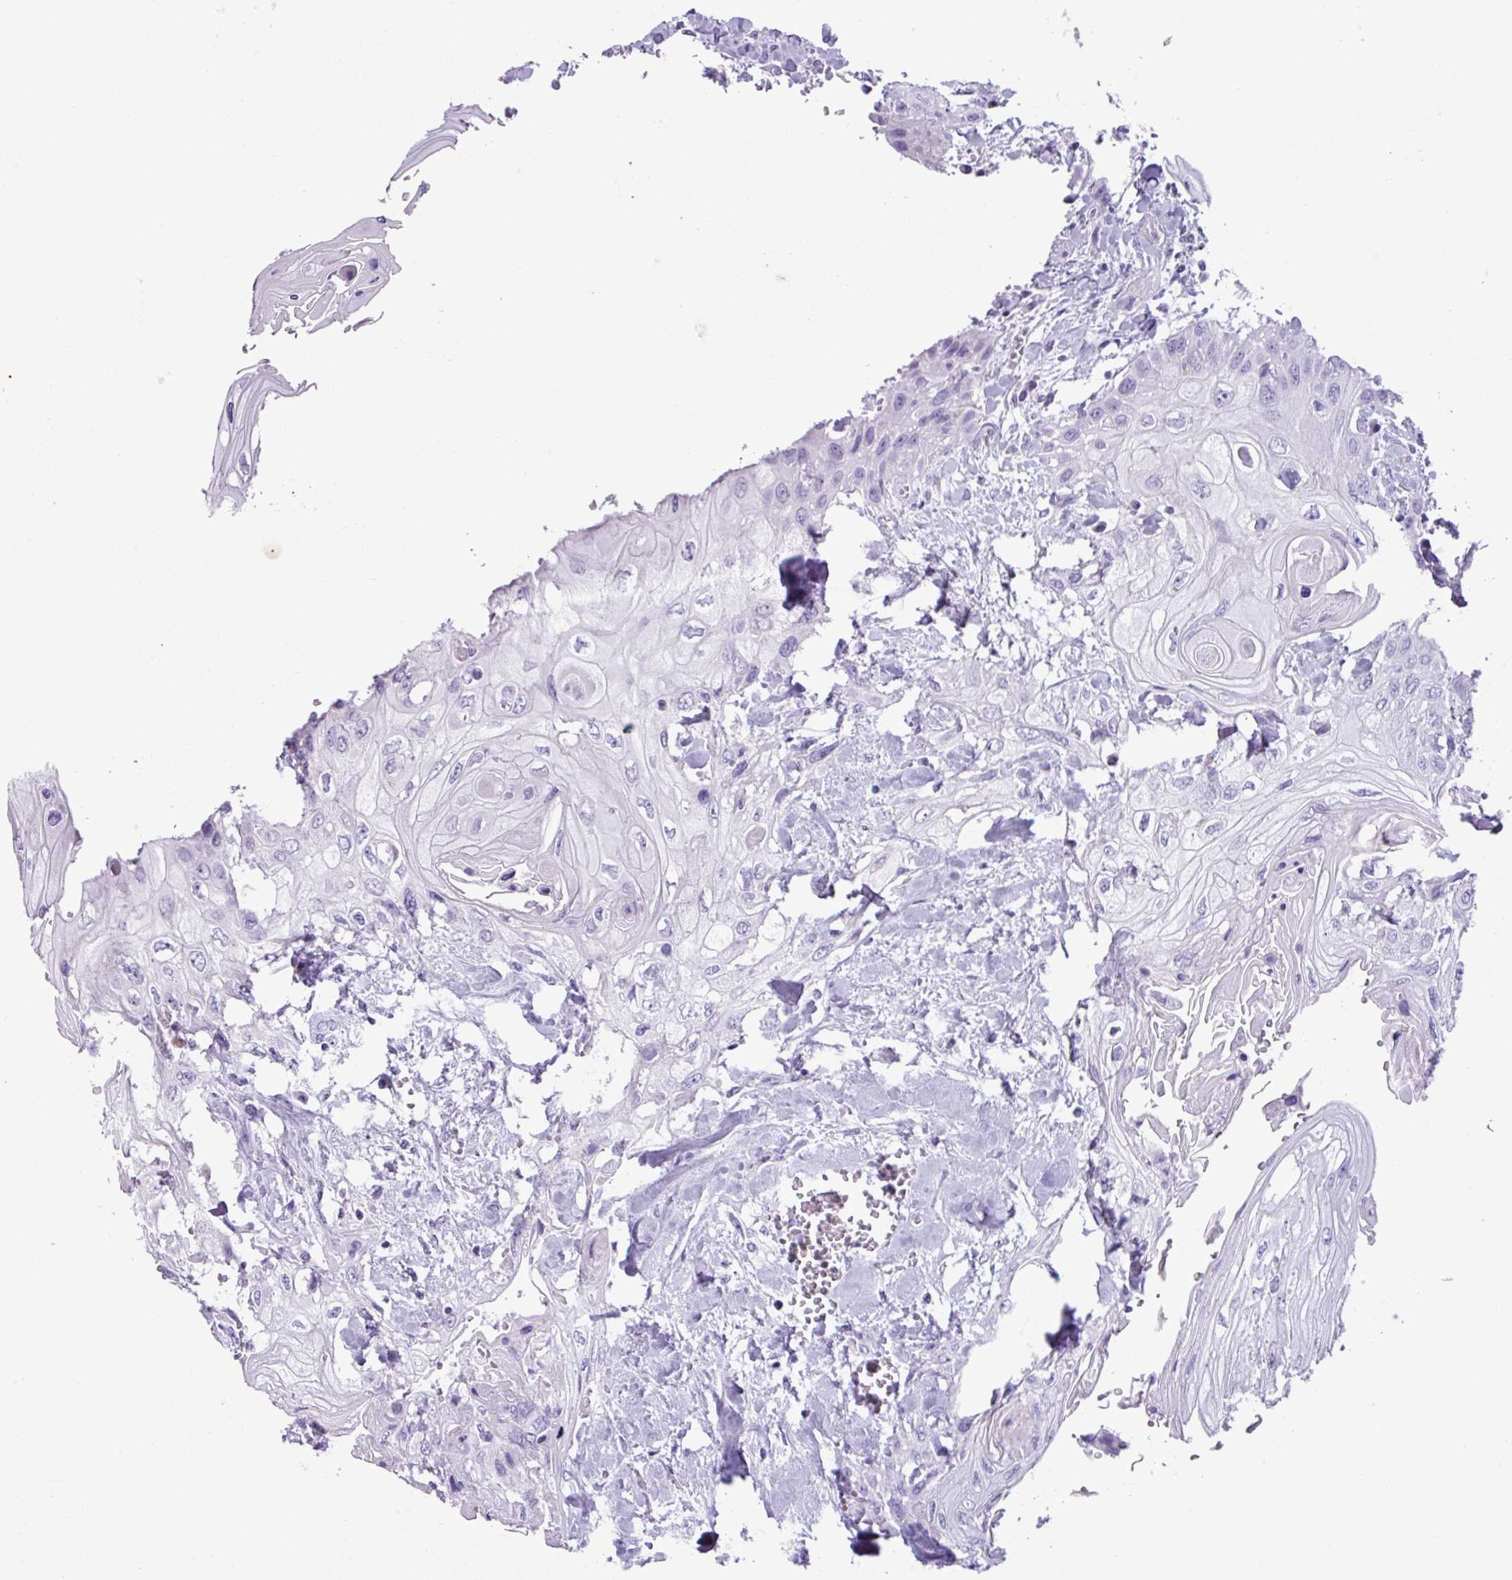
{"staining": {"intensity": "negative", "quantity": "none", "location": "none"}, "tissue": "head and neck cancer", "cell_type": "Tumor cells", "image_type": "cancer", "snomed": [{"axis": "morphology", "description": "Squamous cell carcinoma, NOS"}, {"axis": "topography", "description": "Head-Neck"}], "caption": "IHC histopathology image of head and neck cancer (squamous cell carcinoma) stained for a protein (brown), which shows no expression in tumor cells.", "gene": "AGO3", "patient": {"sex": "female", "age": 43}}